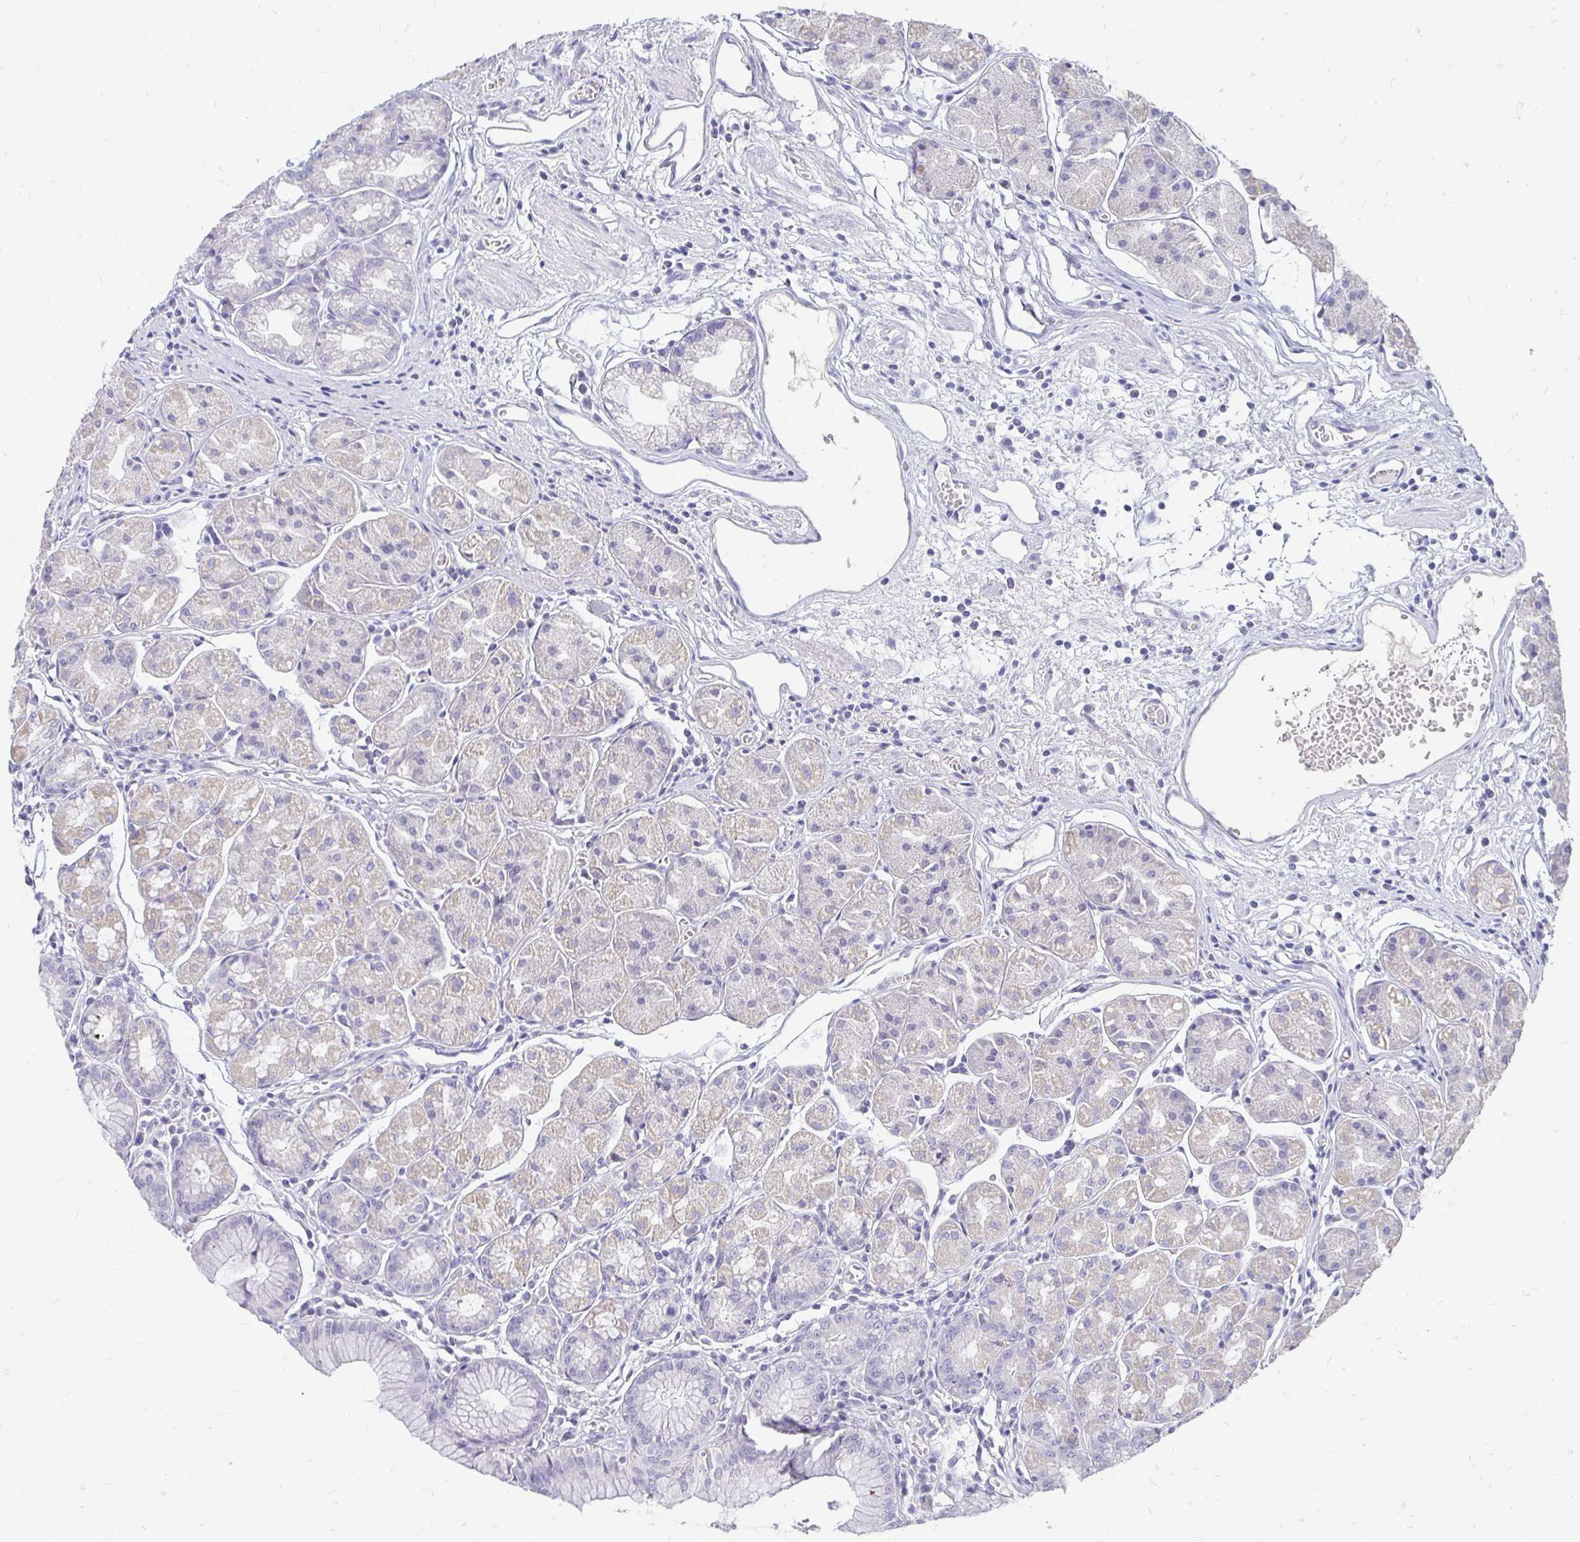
{"staining": {"intensity": "negative", "quantity": "none", "location": "none"}, "tissue": "stomach", "cell_type": "Glandular cells", "image_type": "normal", "snomed": [{"axis": "morphology", "description": "Normal tissue, NOS"}, {"axis": "topography", "description": "Stomach"}], "caption": "Immunohistochemical staining of normal human stomach exhibits no significant expression in glandular cells. (Stains: DAB IHC with hematoxylin counter stain, Microscopy: brightfield microscopy at high magnification).", "gene": "PEG10", "patient": {"sex": "male", "age": 55}}